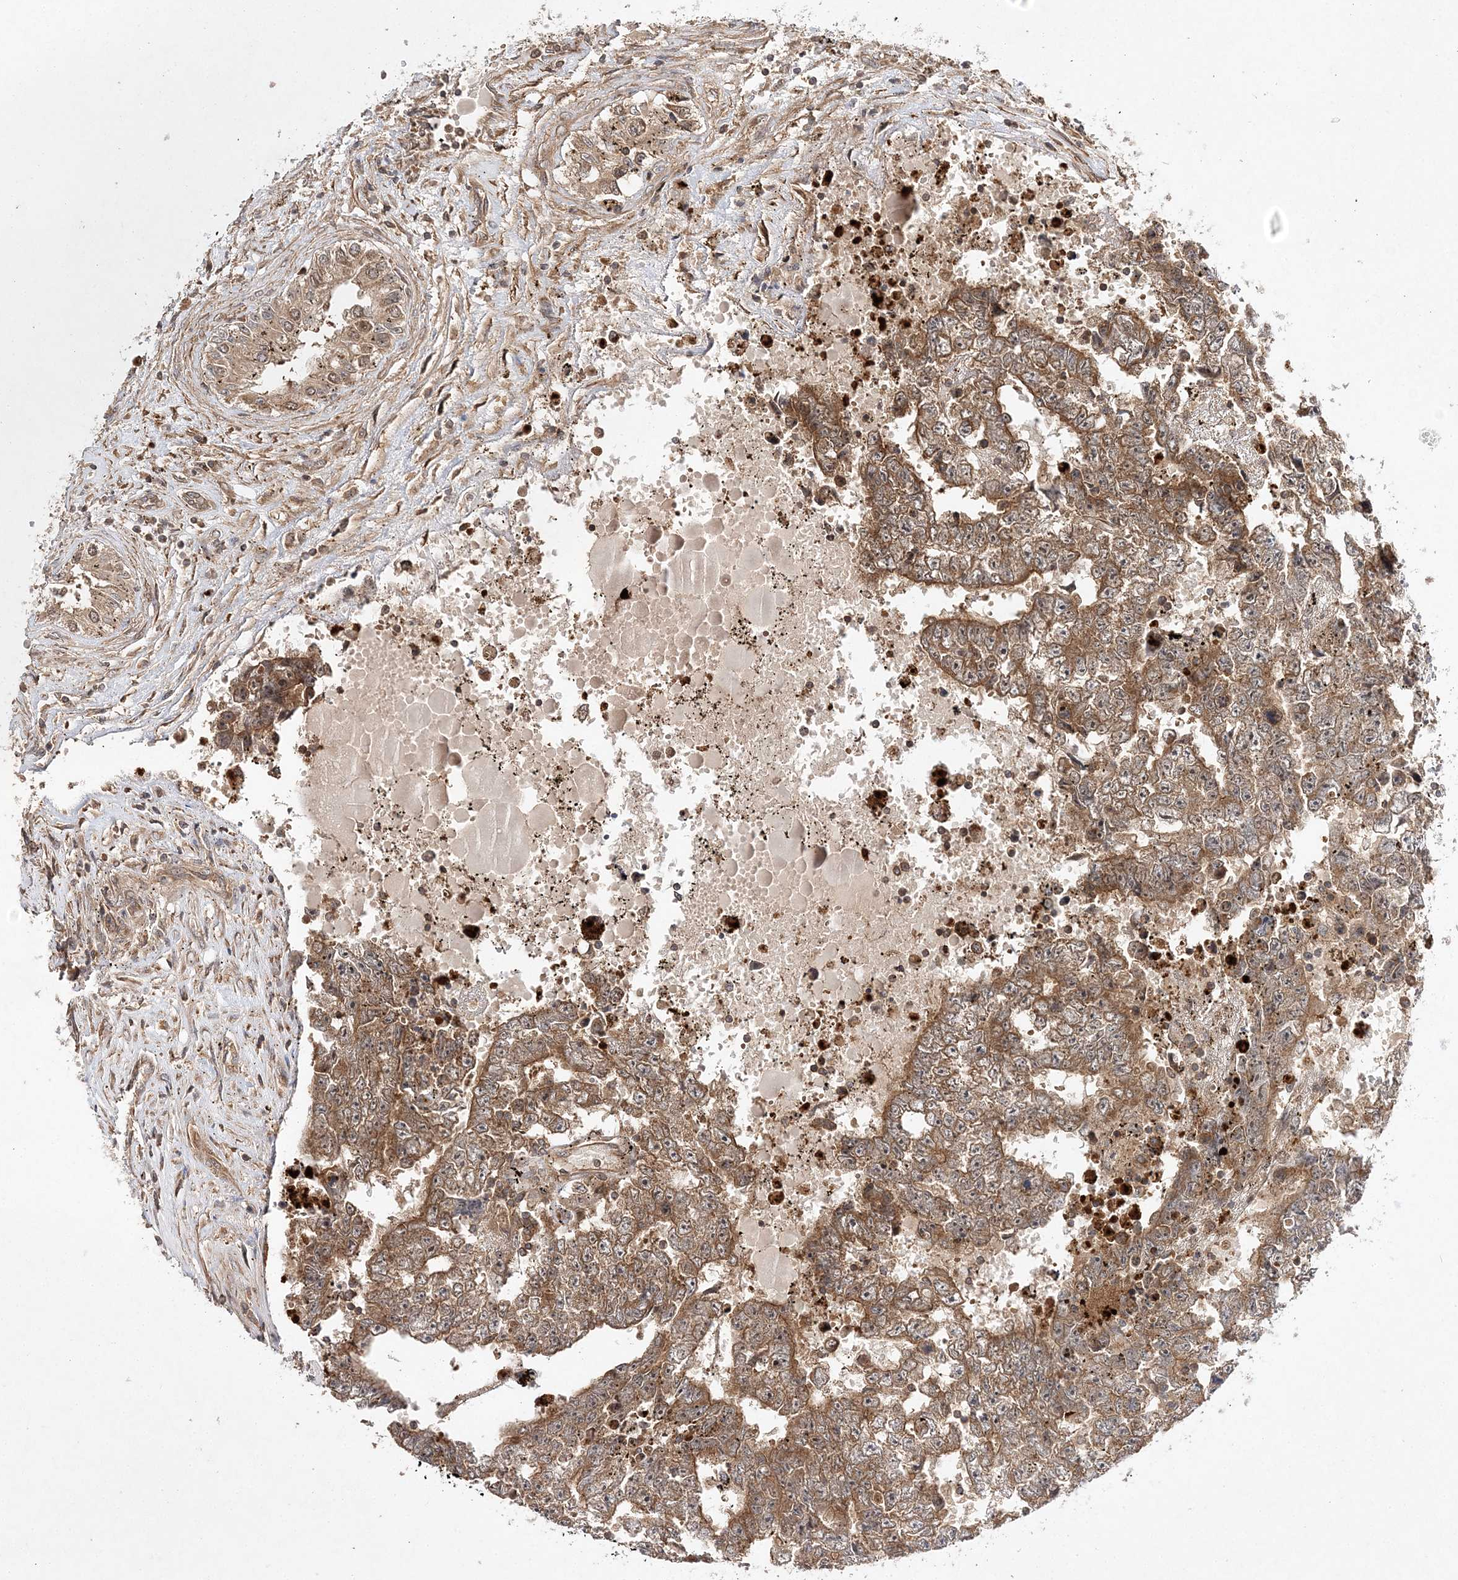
{"staining": {"intensity": "moderate", "quantity": ">75%", "location": "cytoplasmic/membranous"}, "tissue": "testis cancer", "cell_type": "Tumor cells", "image_type": "cancer", "snomed": [{"axis": "morphology", "description": "Carcinoma, Embryonal, NOS"}, {"axis": "topography", "description": "Testis"}], "caption": "This photomicrograph shows embryonal carcinoma (testis) stained with immunohistochemistry to label a protein in brown. The cytoplasmic/membranous of tumor cells show moderate positivity for the protein. Nuclei are counter-stained blue.", "gene": "TMEM9B", "patient": {"sex": "male", "age": 25}}